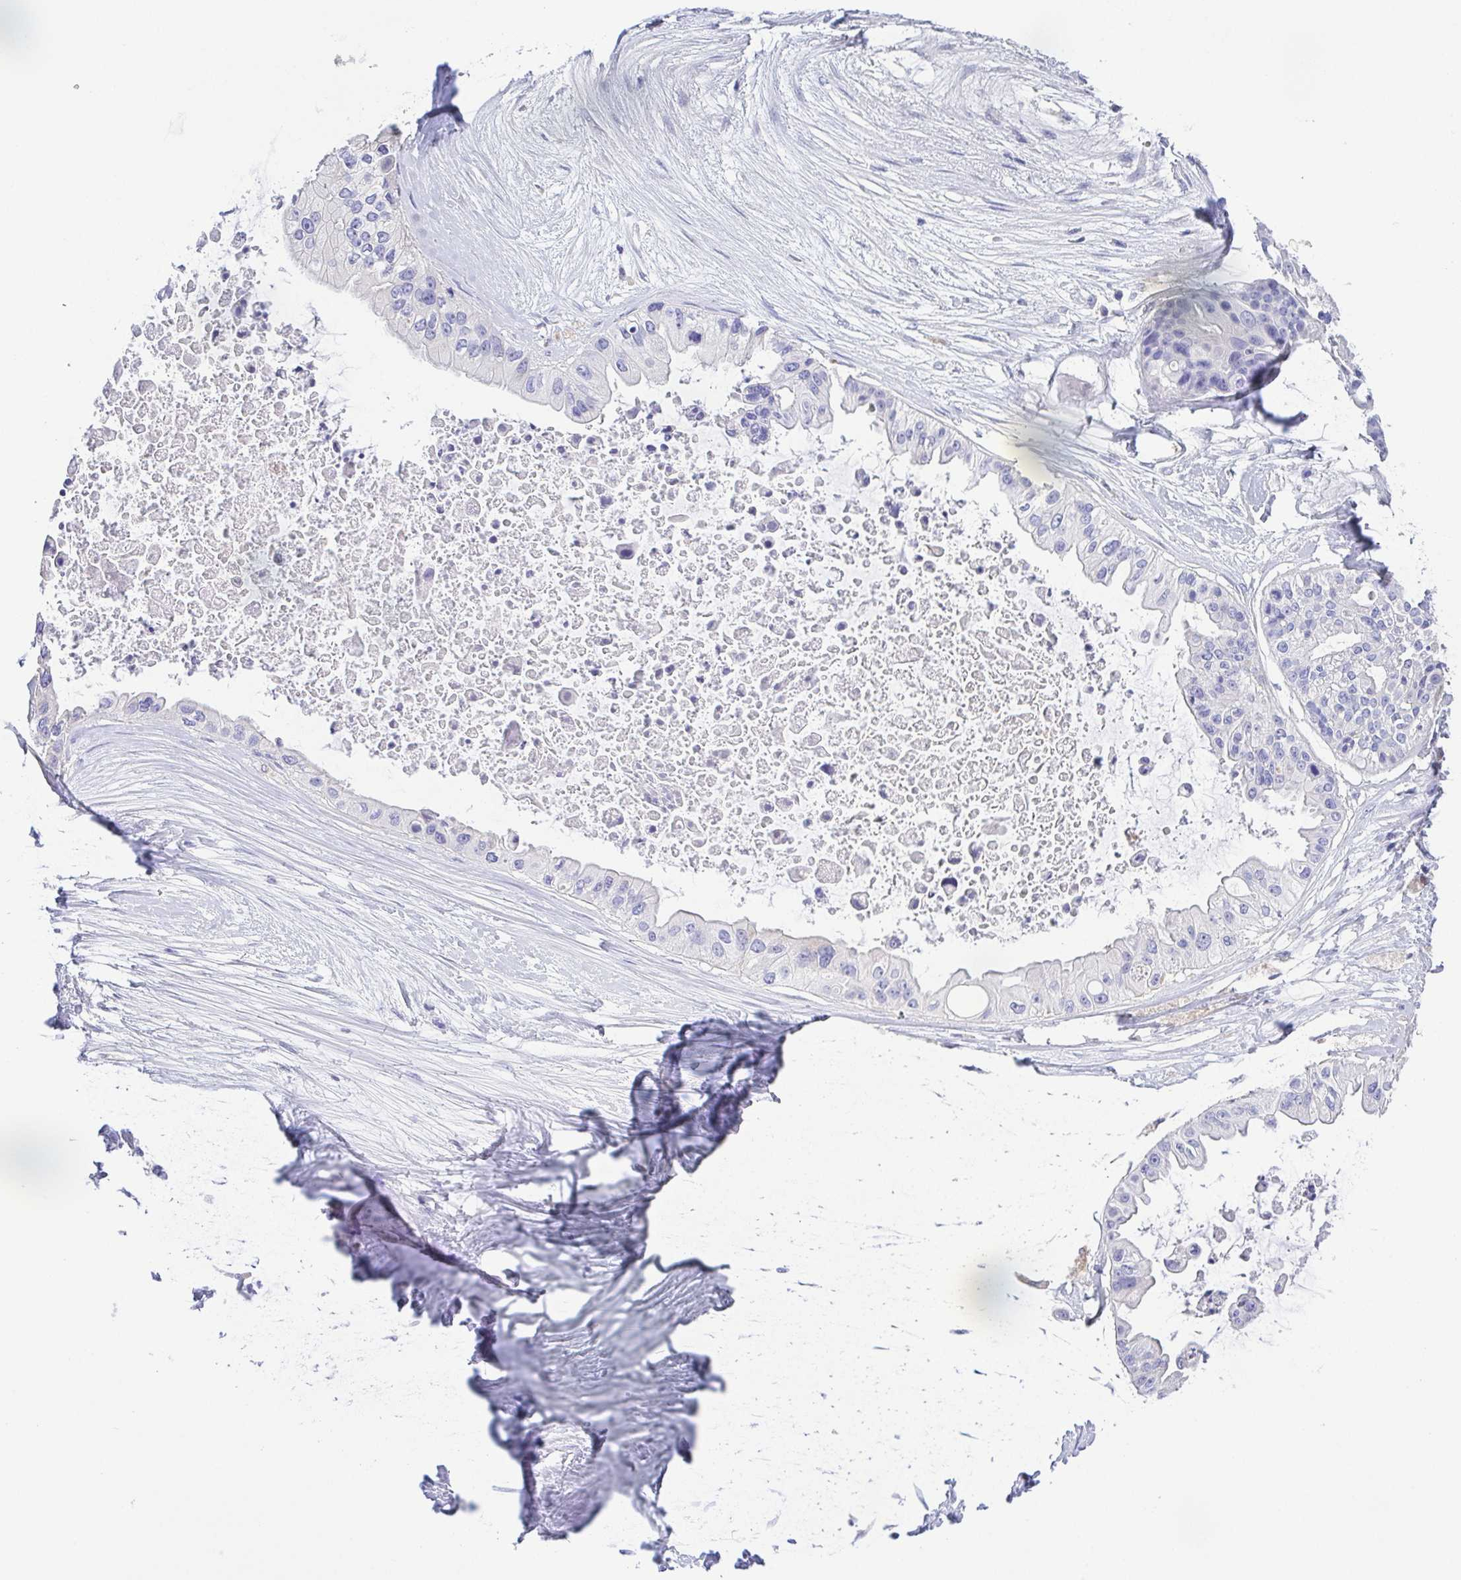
{"staining": {"intensity": "negative", "quantity": "none", "location": "none"}, "tissue": "ovarian cancer", "cell_type": "Tumor cells", "image_type": "cancer", "snomed": [{"axis": "morphology", "description": "Cystadenocarcinoma, serous, NOS"}, {"axis": "topography", "description": "Ovary"}], "caption": "Immunohistochemistry (IHC) of ovarian serous cystadenocarcinoma exhibits no expression in tumor cells.", "gene": "PKDREJ", "patient": {"sex": "female", "age": 56}}